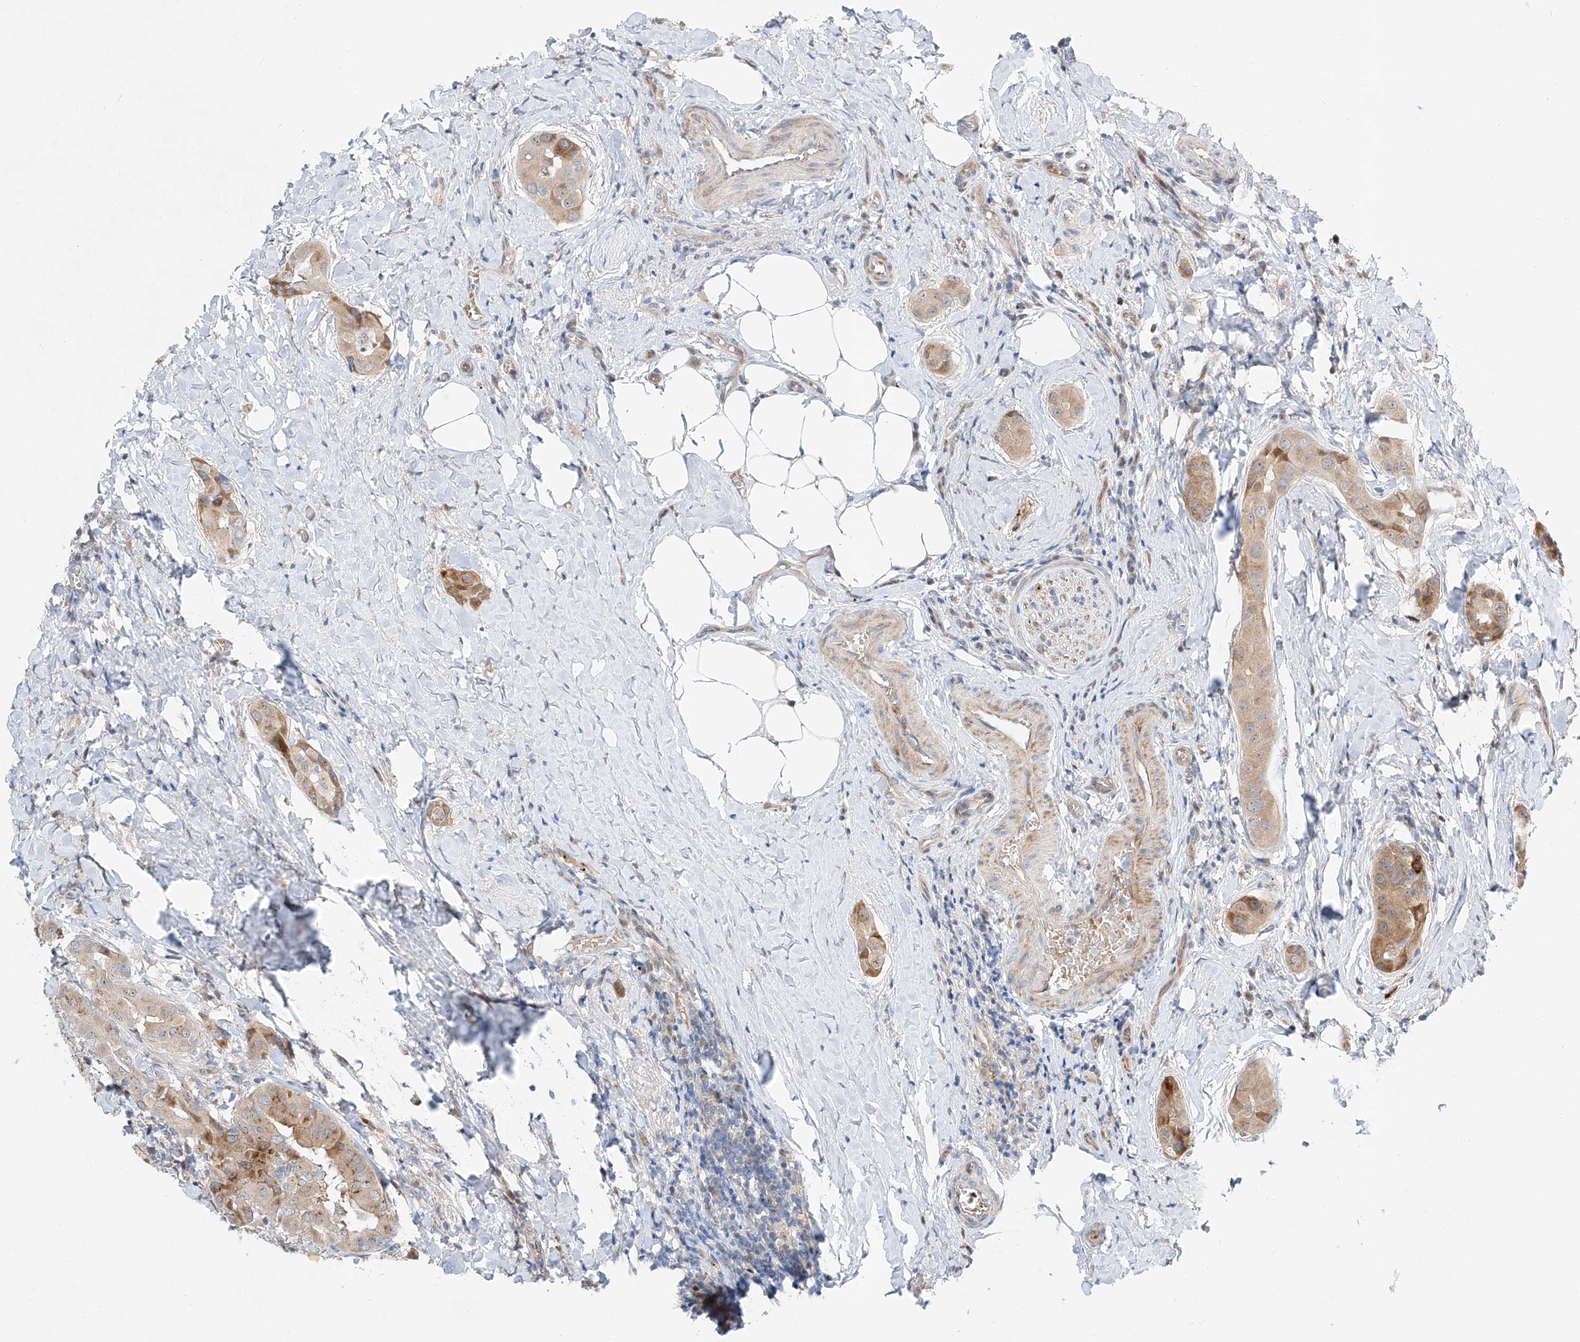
{"staining": {"intensity": "moderate", "quantity": "<25%", "location": "cytoplasmic/membranous"}, "tissue": "thyroid cancer", "cell_type": "Tumor cells", "image_type": "cancer", "snomed": [{"axis": "morphology", "description": "Papillary adenocarcinoma, NOS"}, {"axis": "topography", "description": "Thyroid gland"}], "caption": "Human thyroid cancer stained with a brown dye exhibits moderate cytoplasmic/membranous positive expression in approximately <25% of tumor cells.", "gene": "CLDND1", "patient": {"sex": "male", "age": 33}}